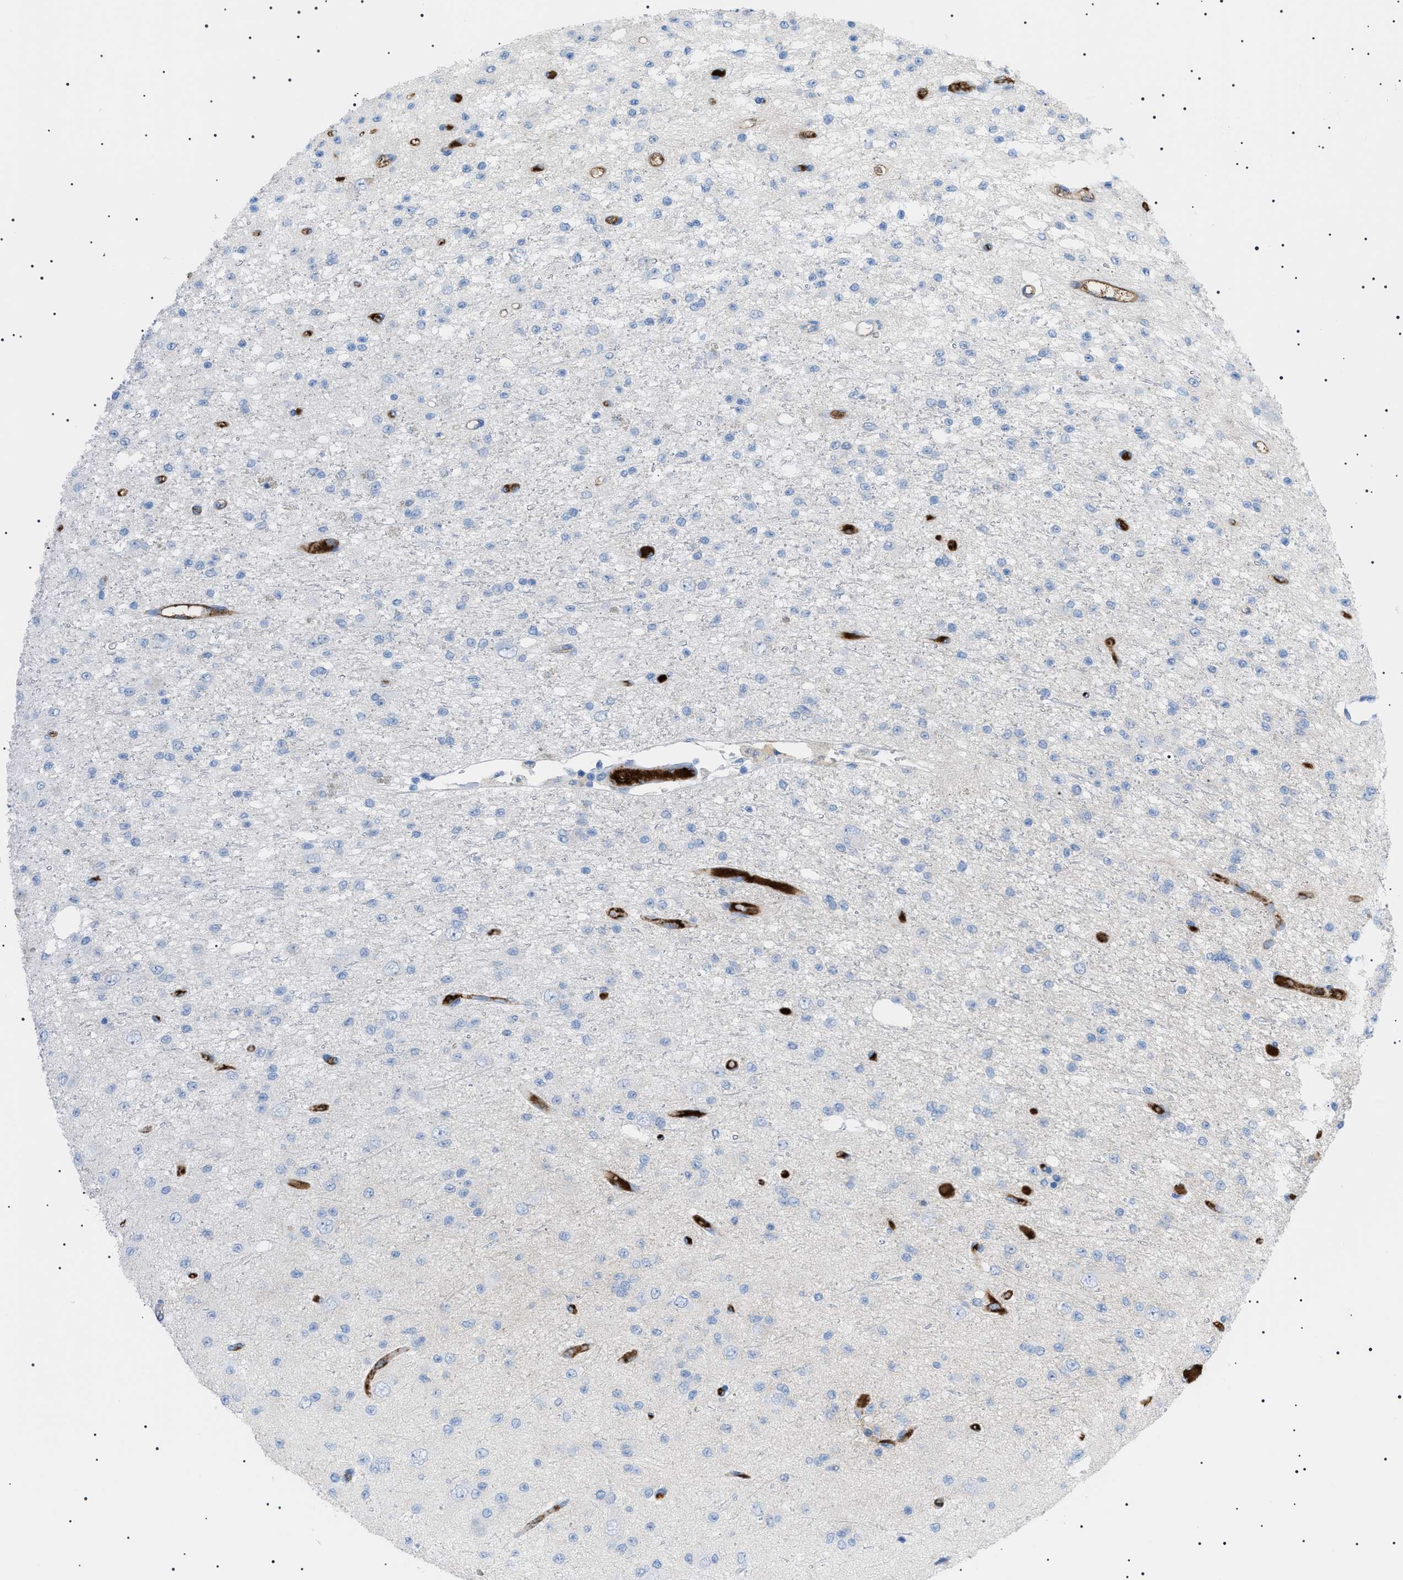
{"staining": {"intensity": "negative", "quantity": "none", "location": "none"}, "tissue": "glioma", "cell_type": "Tumor cells", "image_type": "cancer", "snomed": [{"axis": "morphology", "description": "Glioma, malignant, Low grade"}, {"axis": "topography", "description": "Brain"}], "caption": "Tumor cells show no significant protein expression in glioma.", "gene": "LPA", "patient": {"sex": "male", "age": 38}}